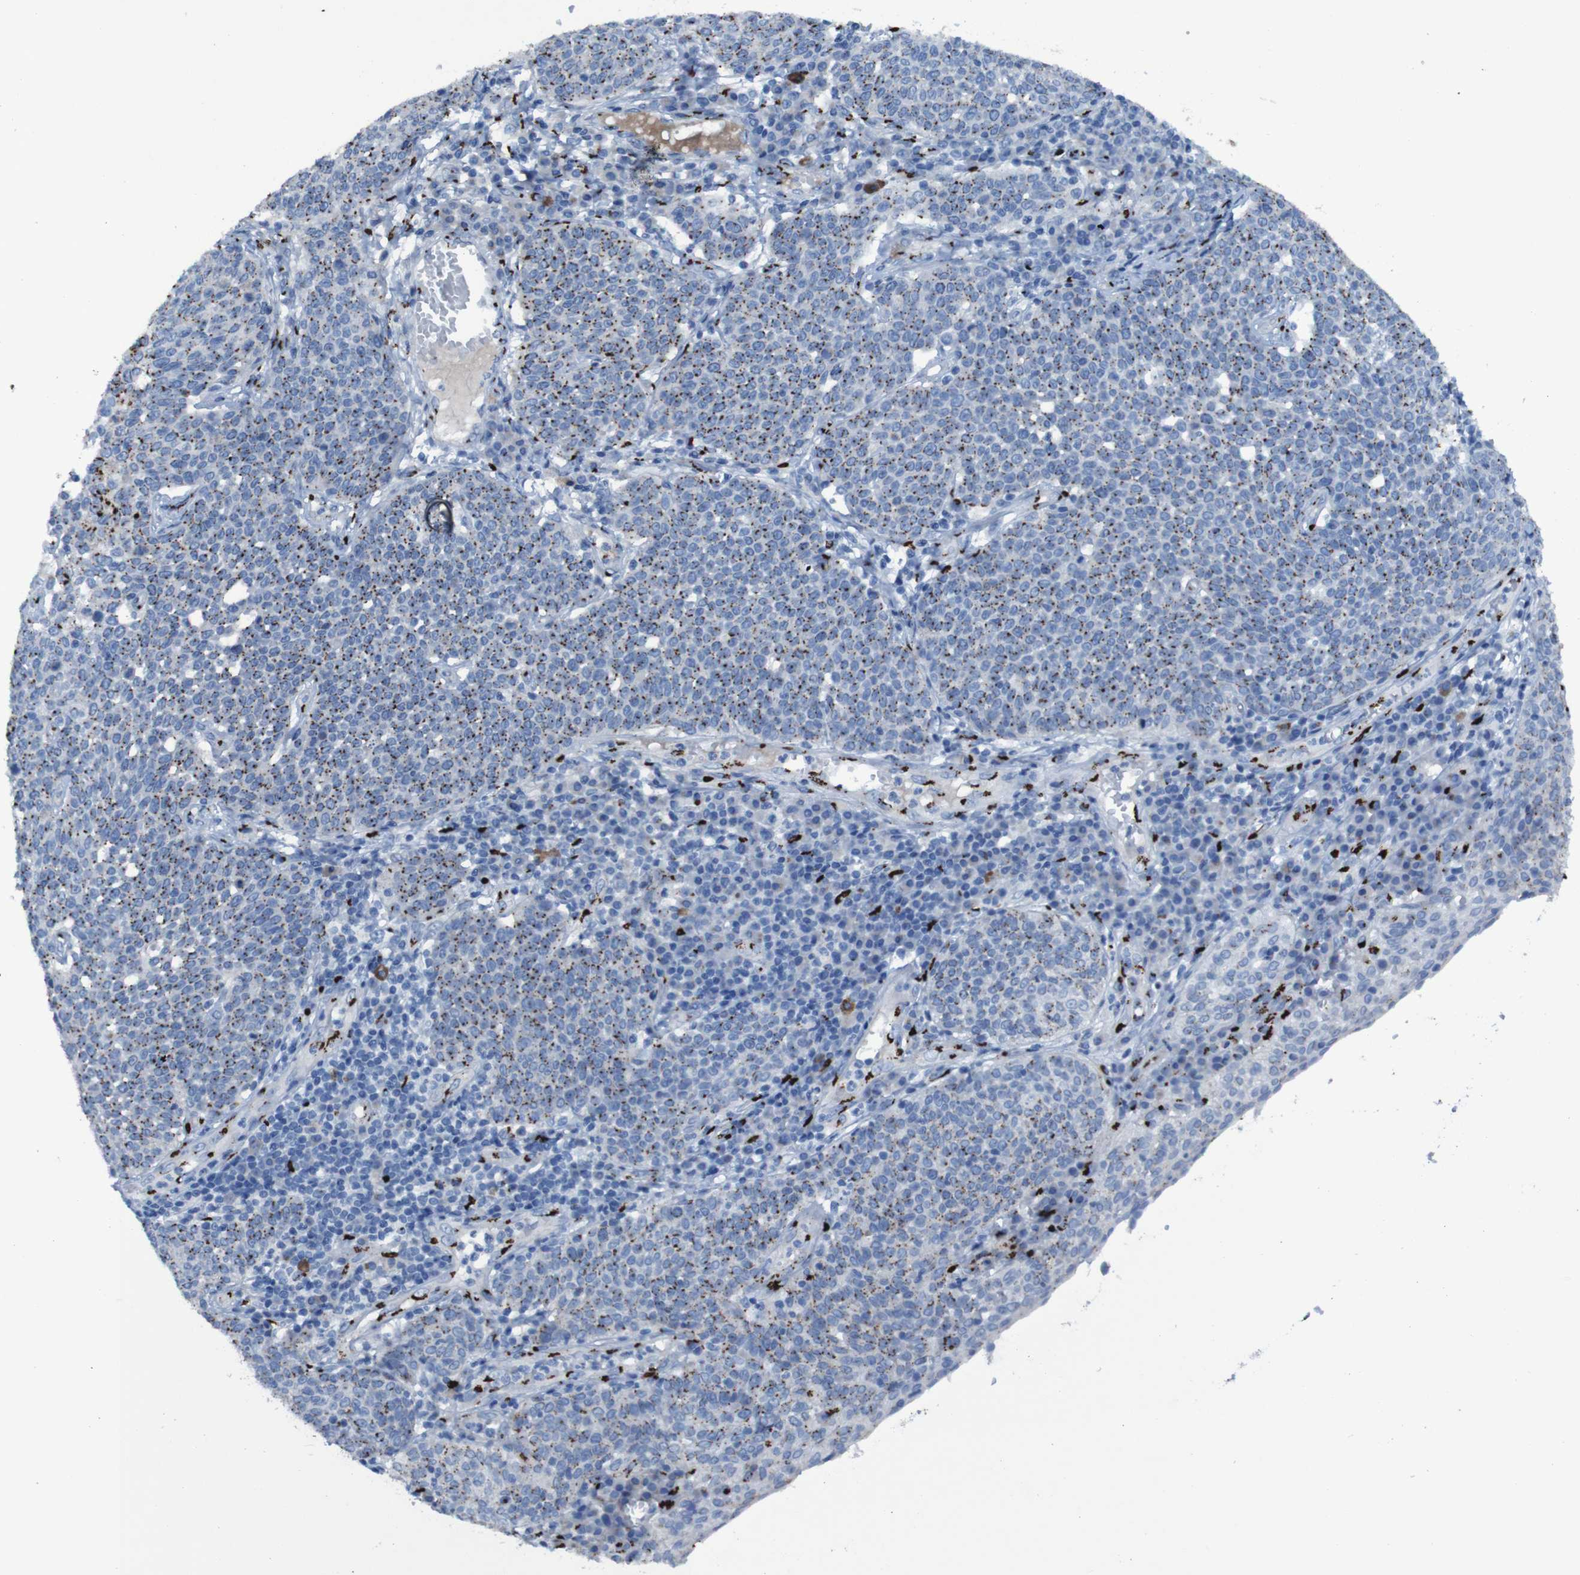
{"staining": {"intensity": "moderate", "quantity": ">75%", "location": "cytoplasmic/membranous"}, "tissue": "cervical cancer", "cell_type": "Tumor cells", "image_type": "cancer", "snomed": [{"axis": "morphology", "description": "Squamous cell carcinoma, NOS"}, {"axis": "topography", "description": "Cervix"}], "caption": "Human cervical squamous cell carcinoma stained for a protein (brown) exhibits moderate cytoplasmic/membranous positive expression in approximately >75% of tumor cells.", "gene": "GOLM1", "patient": {"sex": "female", "age": 34}}